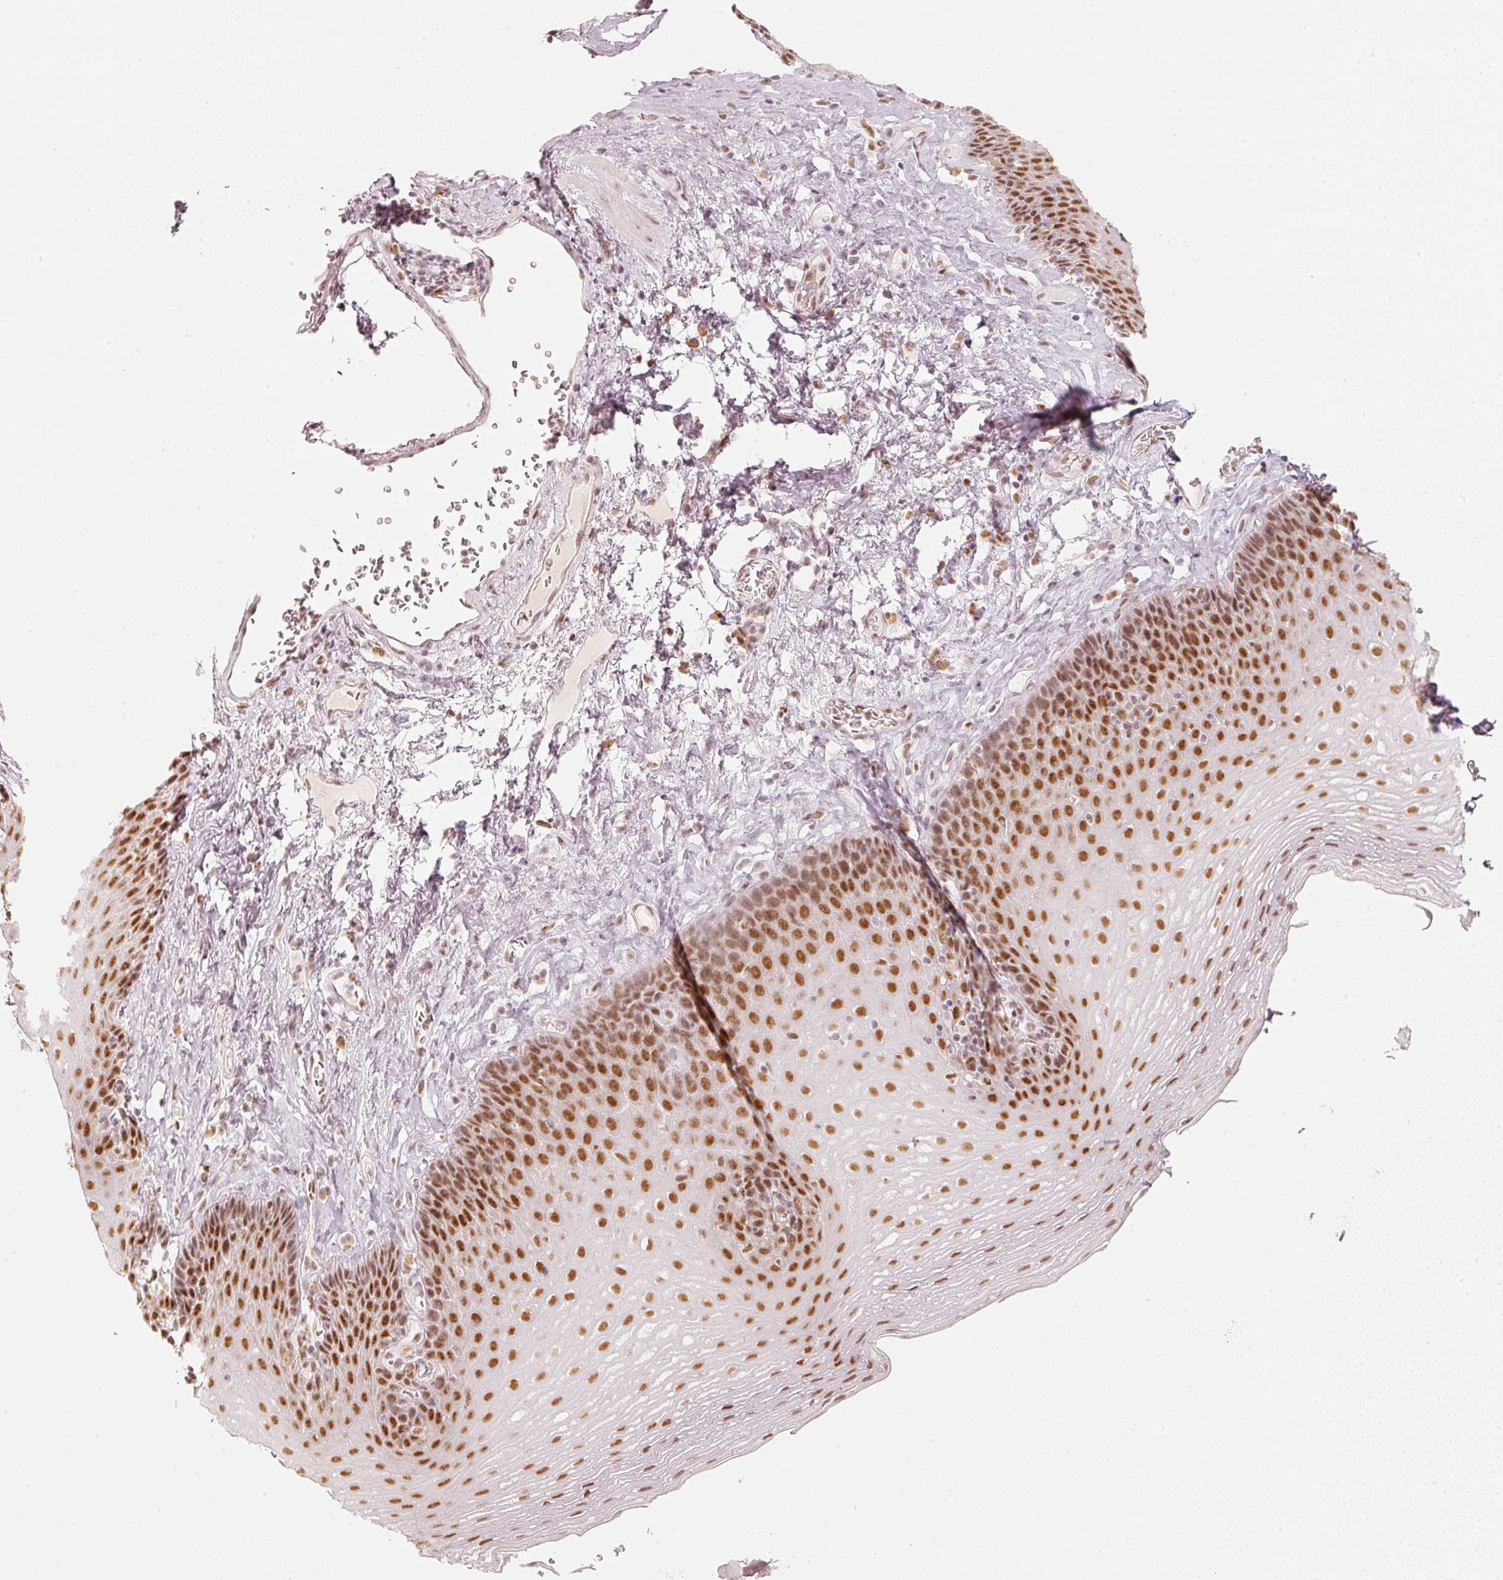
{"staining": {"intensity": "strong", "quantity": ">75%", "location": "nuclear"}, "tissue": "esophagus", "cell_type": "Squamous epithelial cells", "image_type": "normal", "snomed": [{"axis": "morphology", "description": "Normal tissue, NOS"}, {"axis": "topography", "description": "Esophagus"}], "caption": "A brown stain labels strong nuclear expression of a protein in squamous epithelial cells of normal esophagus. The staining was performed using DAB to visualize the protein expression in brown, while the nuclei were stained in blue with hematoxylin (Magnification: 20x).", "gene": "PPP1R10", "patient": {"sex": "female", "age": 66}}